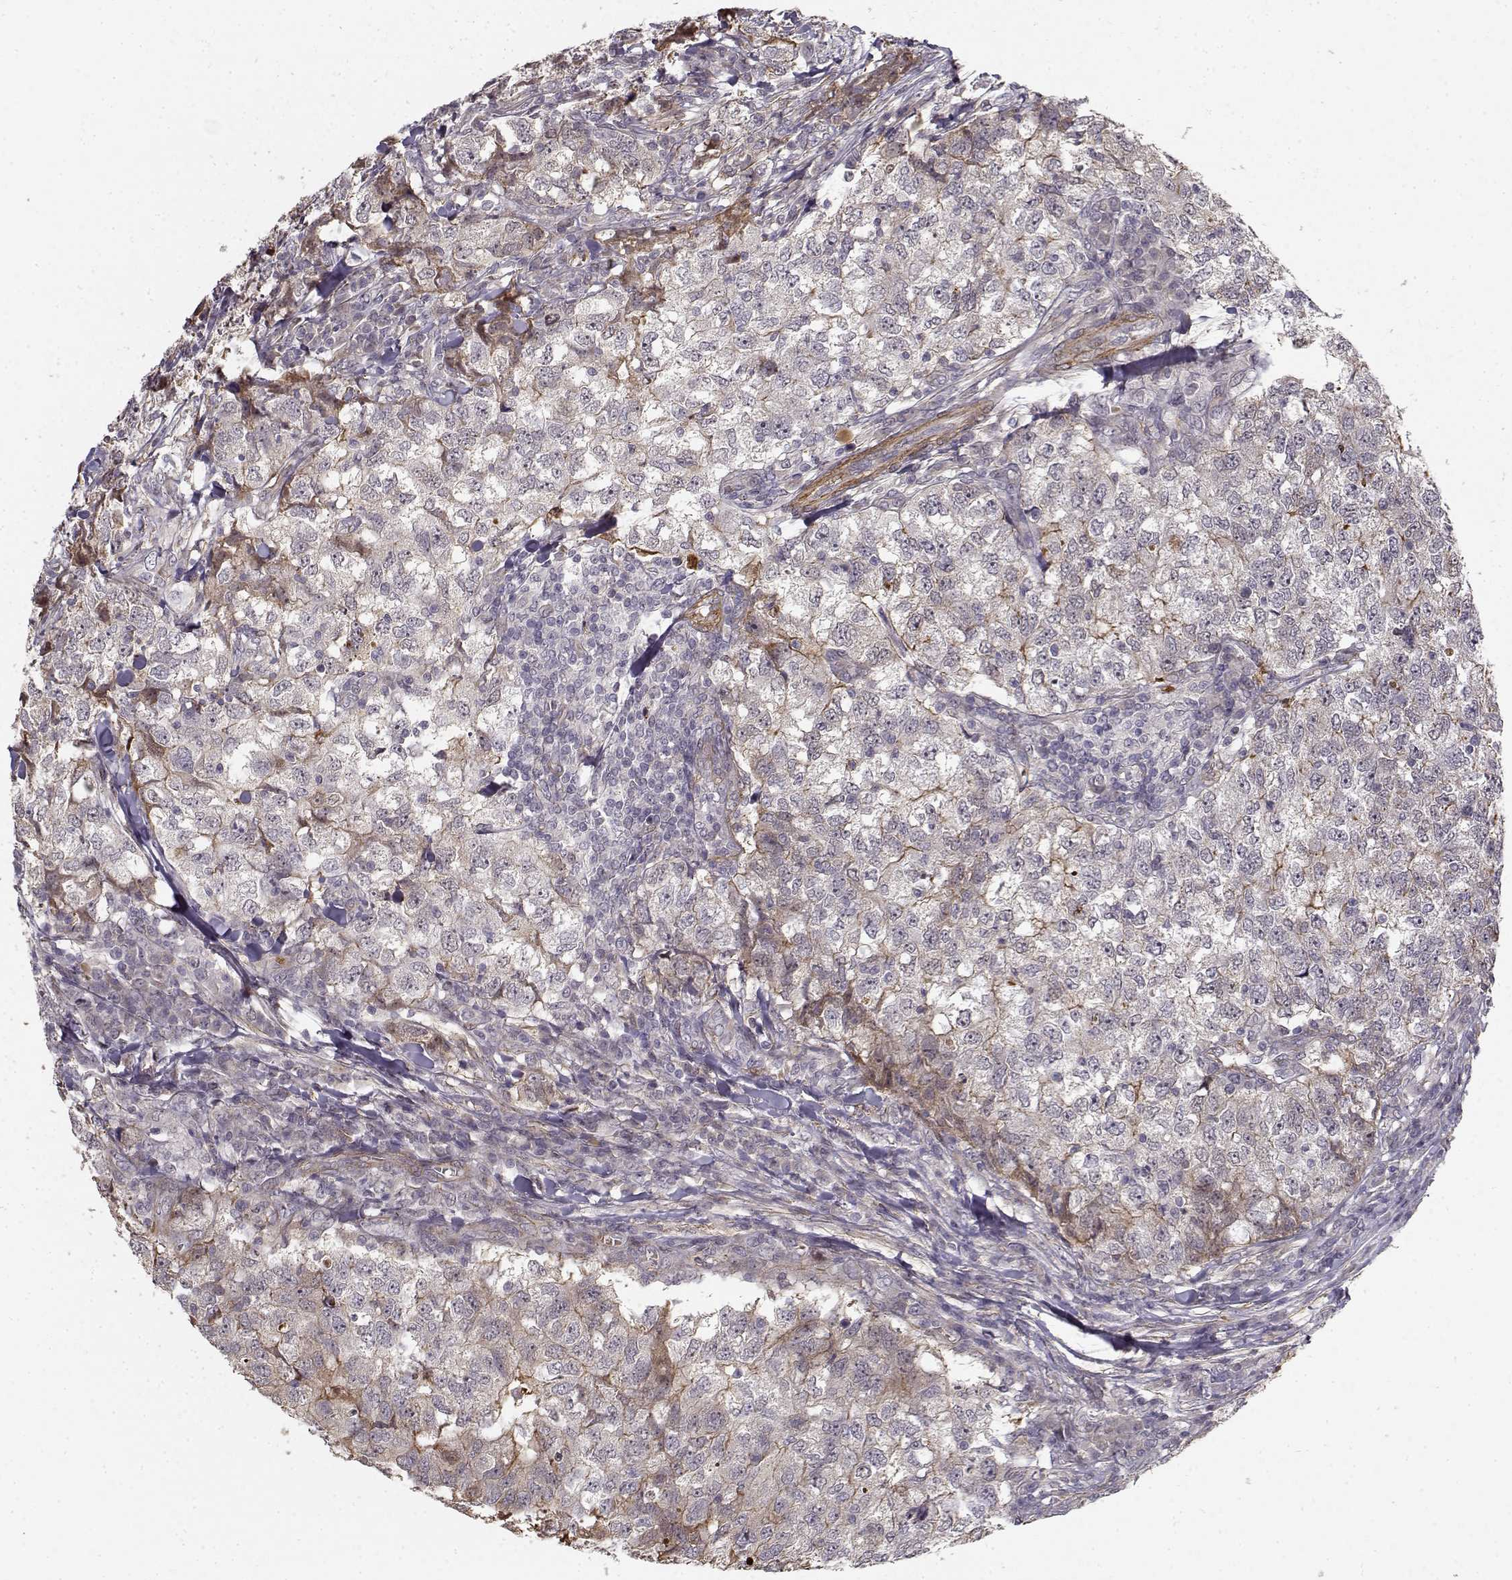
{"staining": {"intensity": "negative", "quantity": "none", "location": "none"}, "tissue": "breast cancer", "cell_type": "Tumor cells", "image_type": "cancer", "snomed": [{"axis": "morphology", "description": "Duct carcinoma"}, {"axis": "topography", "description": "Breast"}], "caption": "This histopathology image is of breast cancer (intraductal carcinoma) stained with immunohistochemistry to label a protein in brown with the nuclei are counter-stained blue. There is no positivity in tumor cells. The staining was performed using DAB to visualize the protein expression in brown, while the nuclei were stained in blue with hematoxylin (Magnification: 20x).", "gene": "RGS9BP", "patient": {"sex": "female", "age": 30}}